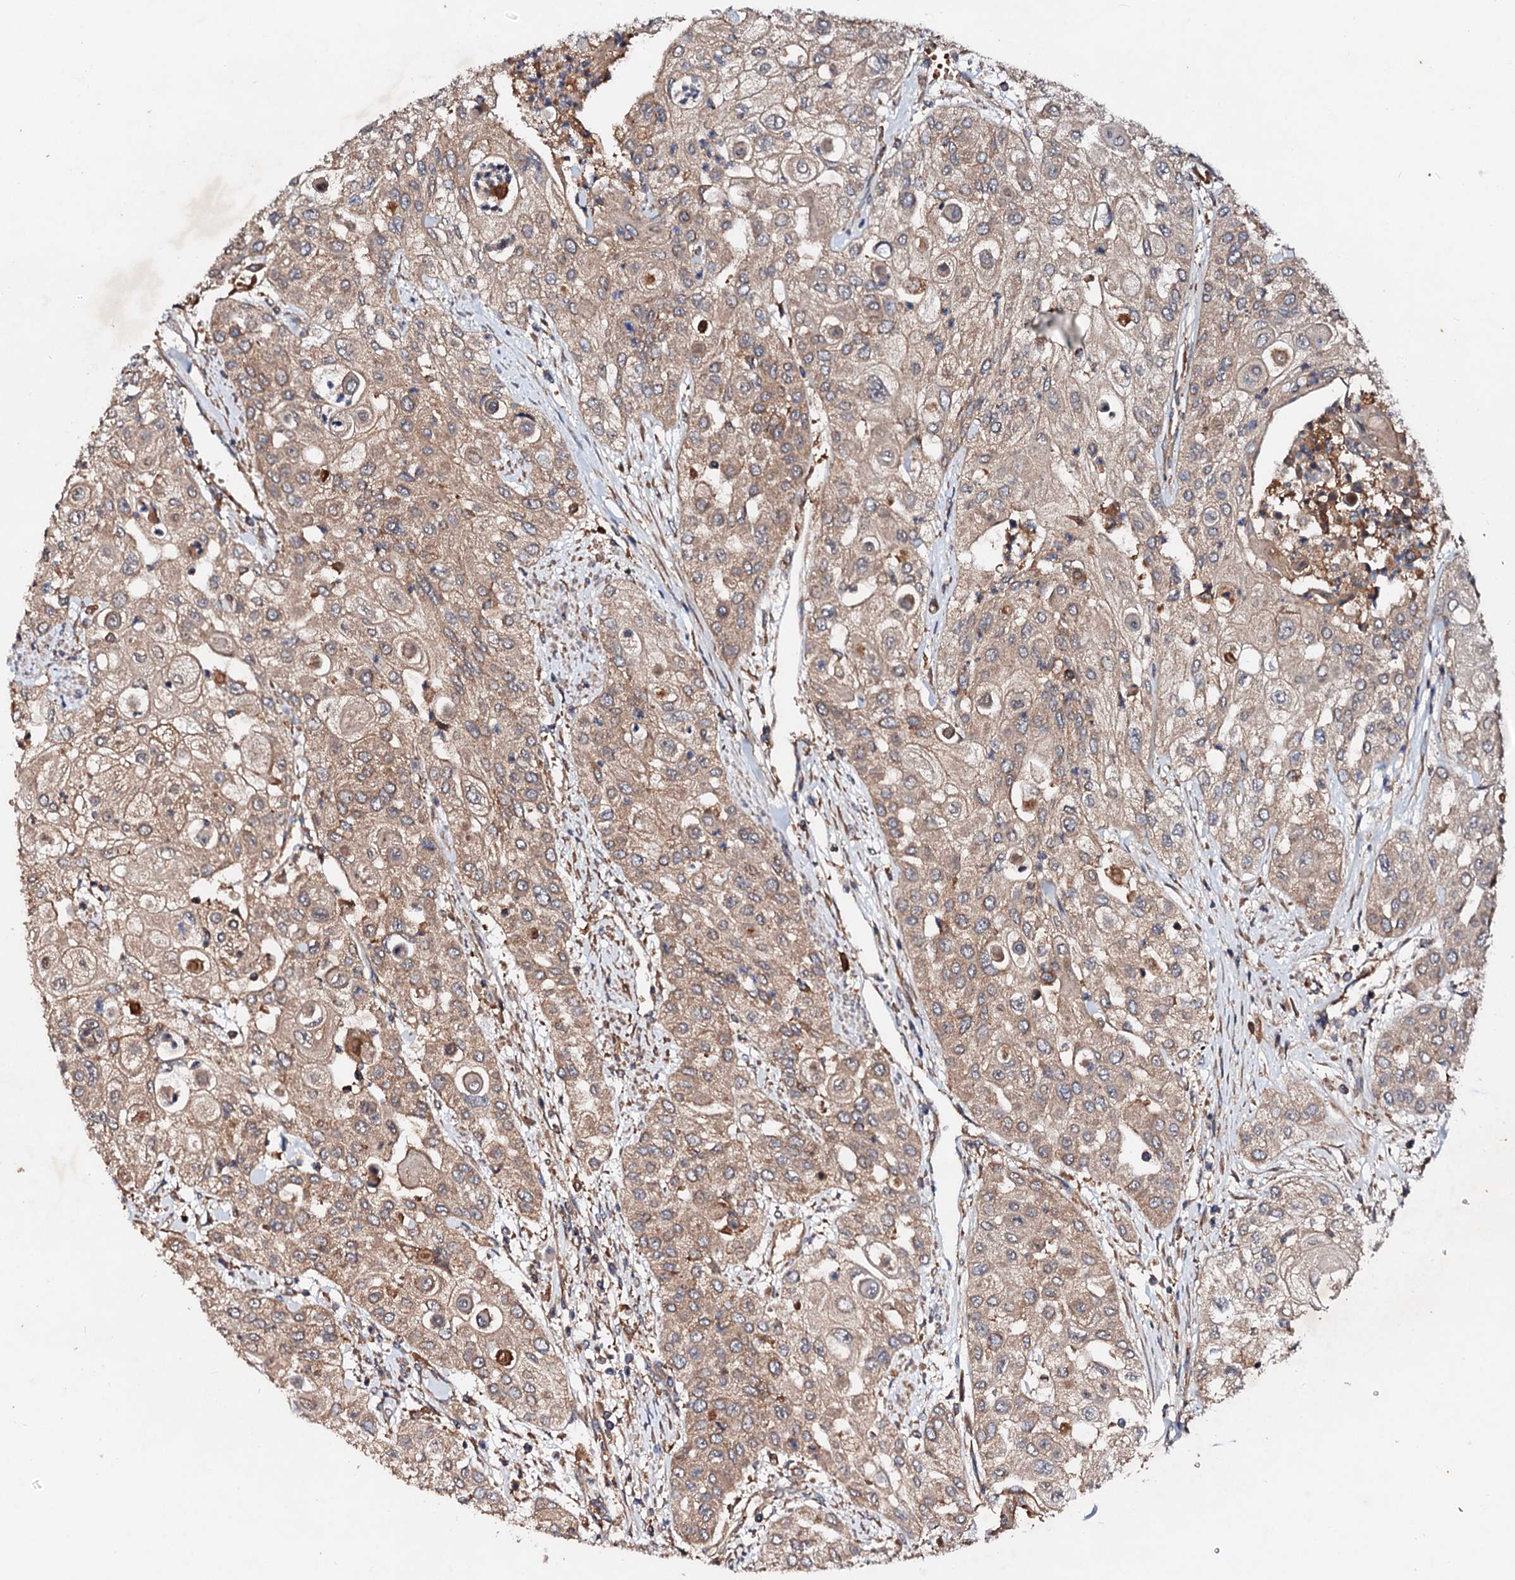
{"staining": {"intensity": "moderate", "quantity": ">75%", "location": "cytoplasmic/membranous"}, "tissue": "urothelial cancer", "cell_type": "Tumor cells", "image_type": "cancer", "snomed": [{"axis": "morphology", "description": "Urothelial carcinoma, High grade"}, {"axis": "topography", "description": "Urinary bladder"}], "caption": "Brown immunohistochemical staining in human high-grade urothelial carcinoma displays moderate cytoplasmic/membranous staining in about >75% of tumor cells.", "gene": "EXTL1", "patient": {"sex": "female", "age": 79}}